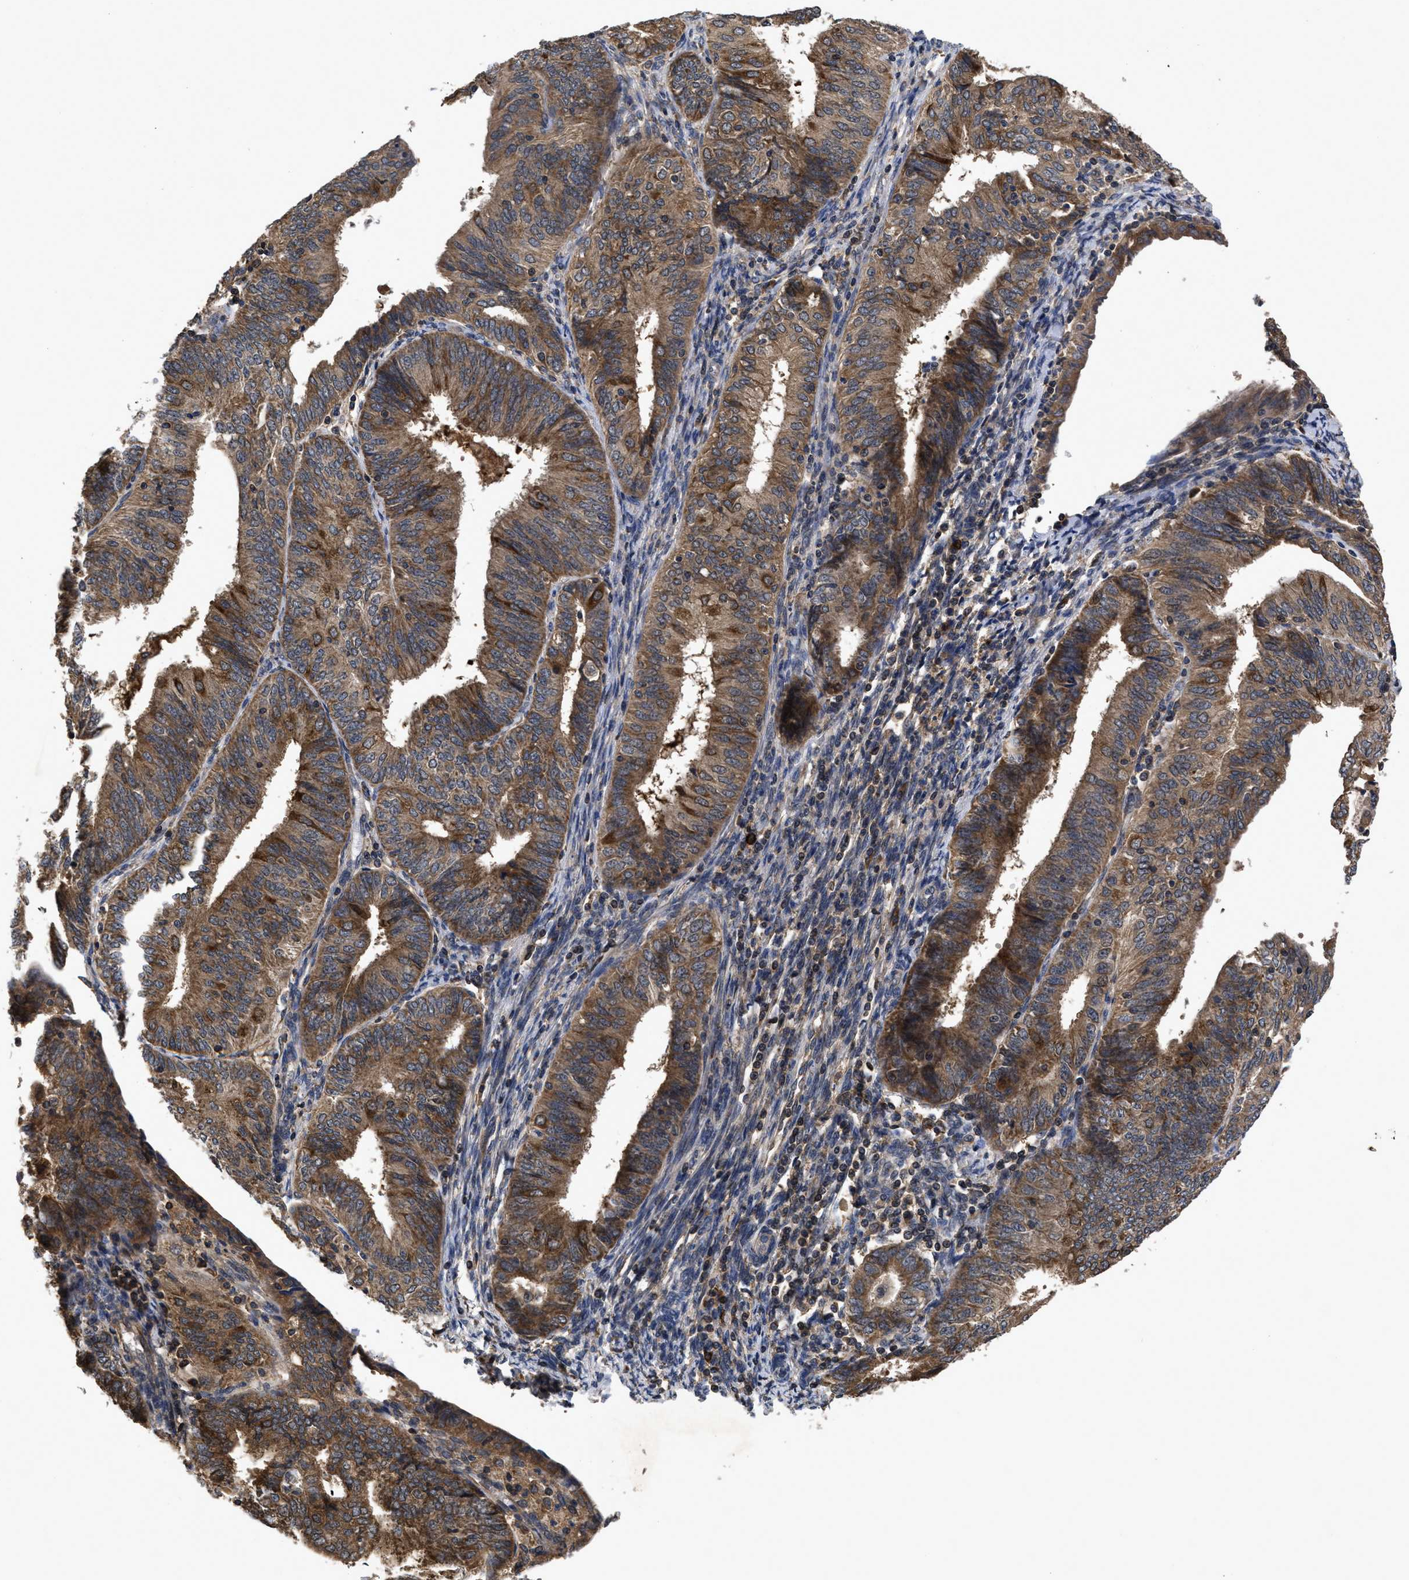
{"staining": {"intensity": "moderate", "quantity": ">75%", "location": "cytoplasmic/membranous"}, "tissue": "endometrial cancer", "cell_type": "Tumor cells", "image_type": "cancer", "snomed": [{"axis": "morphology", "description": "Adenocarcinoma, NOS"}, {"axis": "topography", "description": "Endometrium"}], "caption": "Protein positivity by immunohistochemistry shows moderate cytoplasmic/membranous positivity in approximately >75% of tumor cells in endometrial cancer. (IHC, brightfield microscopy, high magnification).", "gene": "LRRC3", "patient": {"sex": "female", "age": 58}}